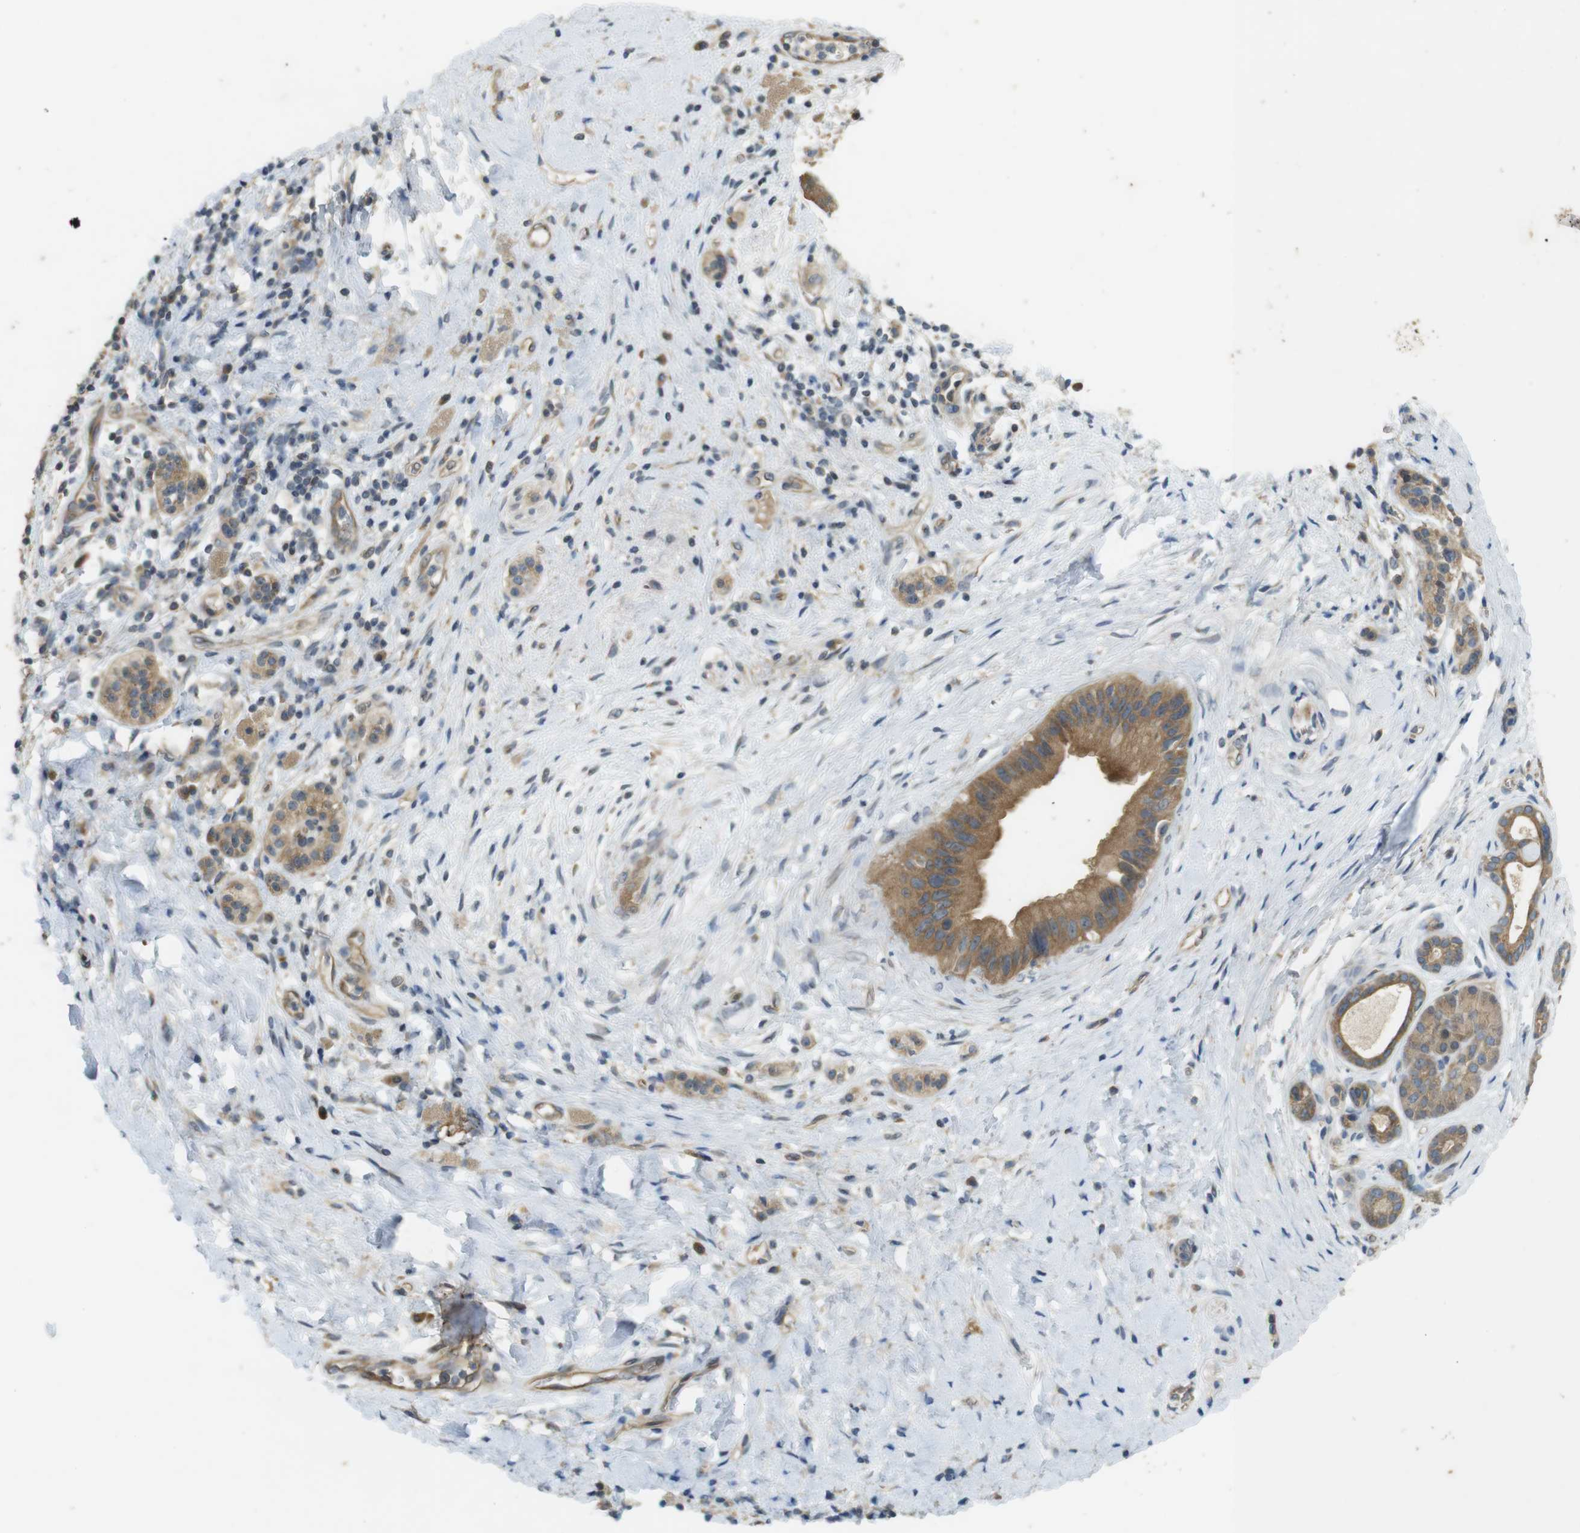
{"staining": {"intensity": "moderate", "quantity": ">75%", "location": "cytoplasmic/membranous"}, "tissue": "pancreatic cancer", "cell_type": "Tumor cells", "image_type": "cancer", "snomed": [{"axis": "morphology", "description": "Adenocarcinoma, NOS"}, {"axis": "topography", "description": "Pancreas"}], "caption": "Protein expression analysis of human pancreatic adenocarcinoma reveals moderate cytoplasmic/membranous positivity in about >75% of tumor cells.", "gene": "CLTC", "patient": {"sex": "male", "age": 55}}